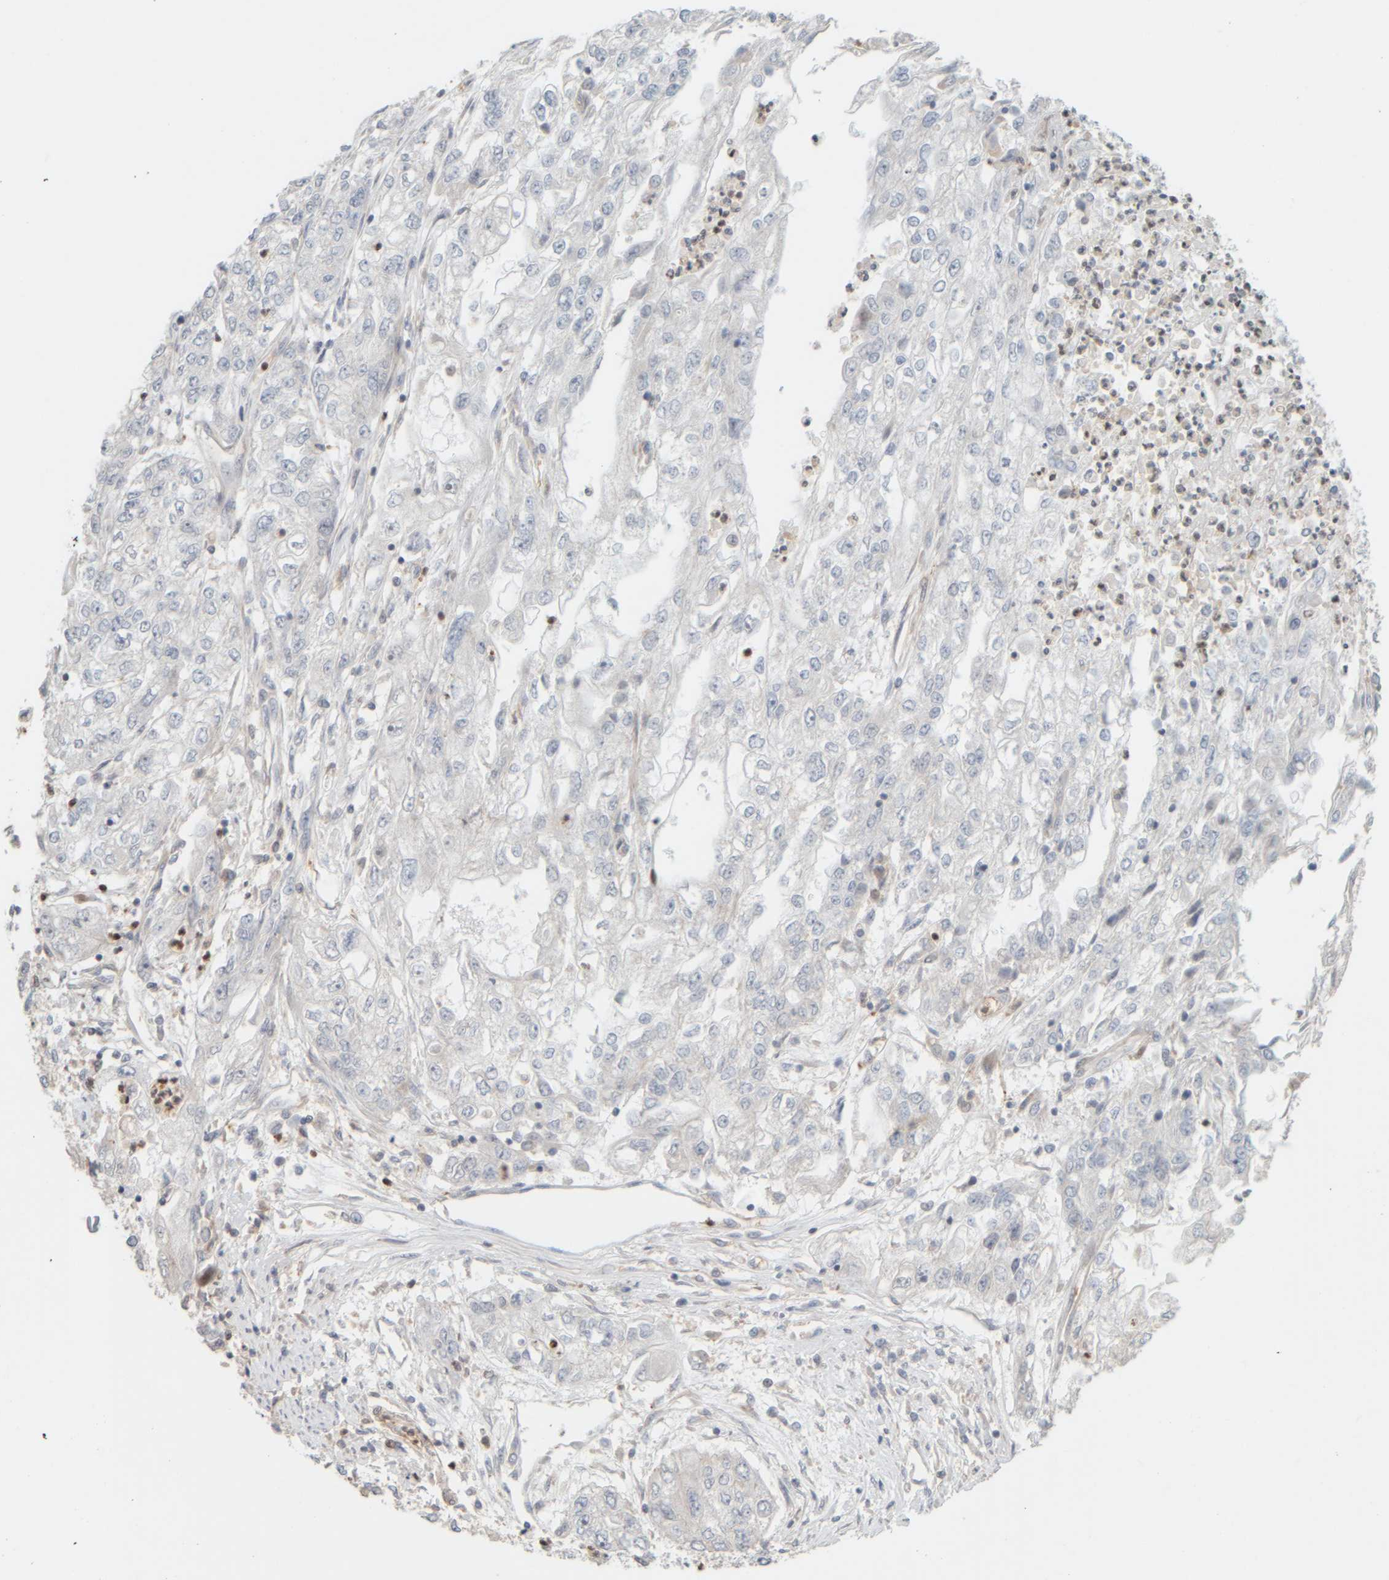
{"staining": {"intensity": "negative", "quantity": "none", "location": "none"}, "tissue": "endometrial cancer", "cell_type": "Tumor cells", "image_type": "cancer", "snomed": [{"axis": "morphology", "description": "Adenocarcinoma, NOS"}, {"axis": "topography", "description": "Endometrium"}], "caption": "This is an IHC image of endometrial adenocarcinoma. There is no positivity in tumor cells.", "gene": "PTGES3L-AARSD1", "patient": {"sex": "female", "age": 49}}